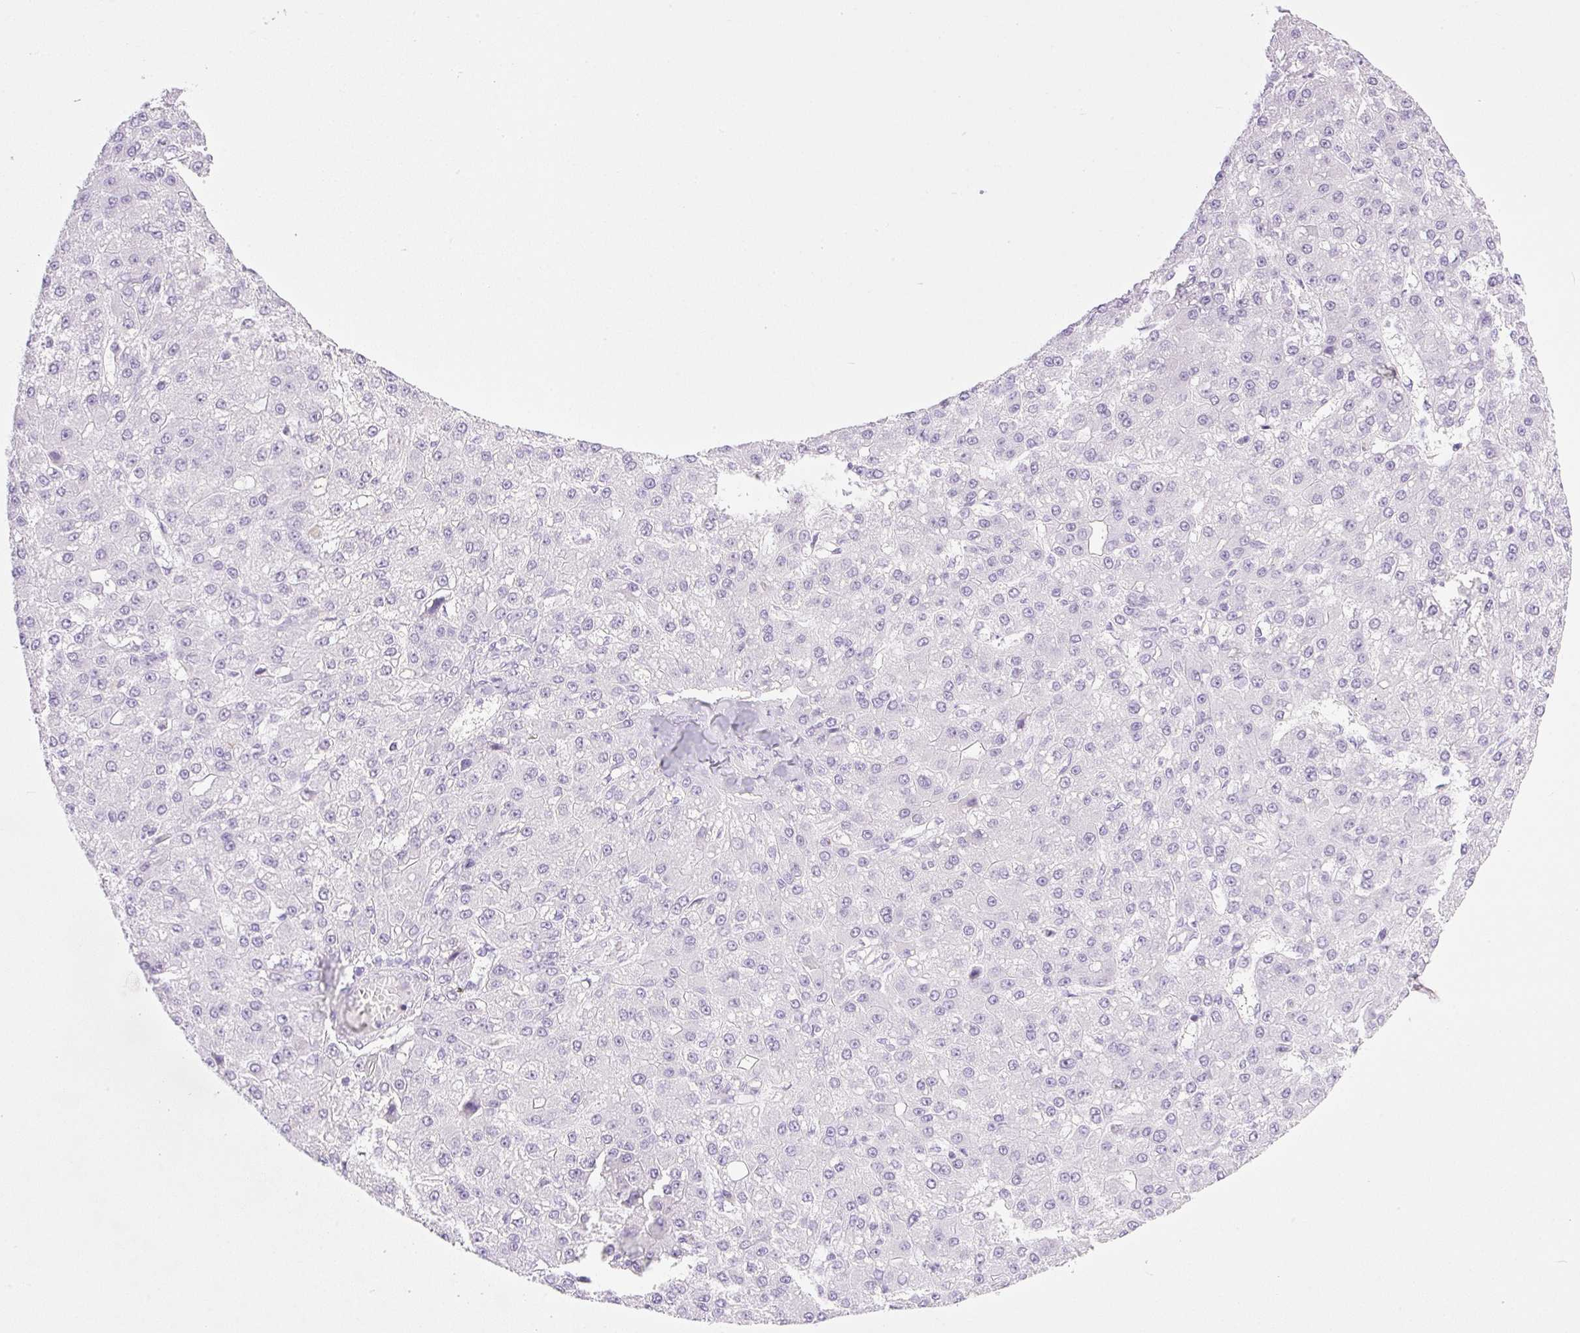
{"staining": {"intensity": "negative", "quantity": "none", "location": "none"}, "tissue": "liver cancer", "cell_type": "Tumor cells", "image_type": "cancer", "snomed": [{"axis": "morphology", "description": "Carcinoma, Hepatocellular, NOS"}, {"axis": "topography", "description": "Liver"}], "caption": "An IHC photomicrograph of hepatocellular carcinoma (liver) is shown. There is no staining in tumor cells of hepatocellular carcinoma (liver).", "gene": "SPRR4", "patient": {"sex": "male", "age": 67}}